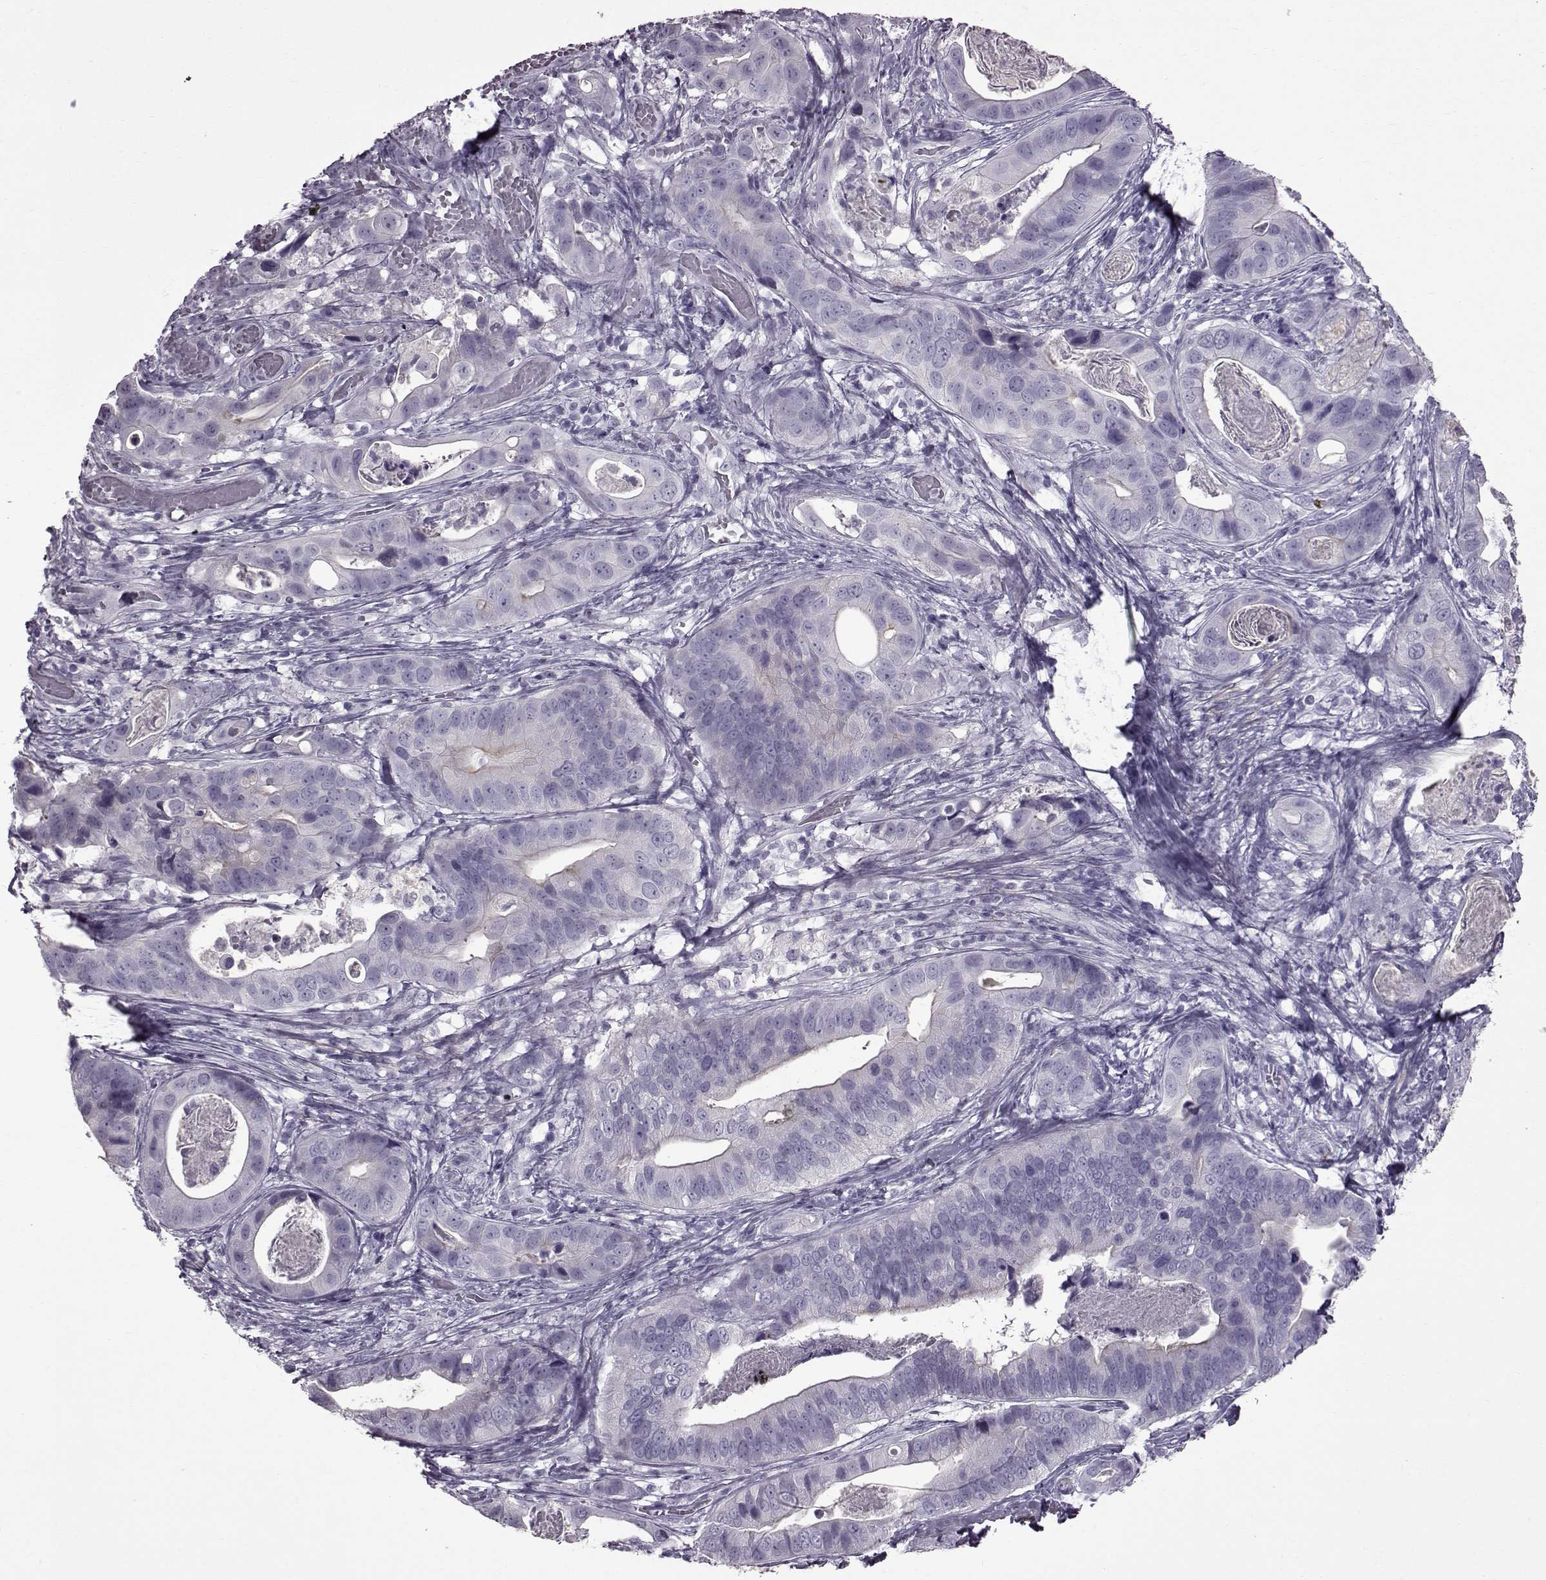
{"staining": {"intensity": "negative", "quantity": "none", "location": "none"}, "tissue": "stomach cancer", "cell_type": "Tumor cells", "image_type": "cancer", "snomed": [{"axis": "morphology", "description": "Adenocarcinoma, NOS"}, {"axis": "topography", "description": "Stomach"}], "caption": "An immunohistochemistry (IHC) micrograph of stomach adenocarcinoma is shown. There is no staining in tumor cells of stomach adenocarcinoma.", "gene": "SLC28A2", "patient": {"sex": "male", "age": 84}}